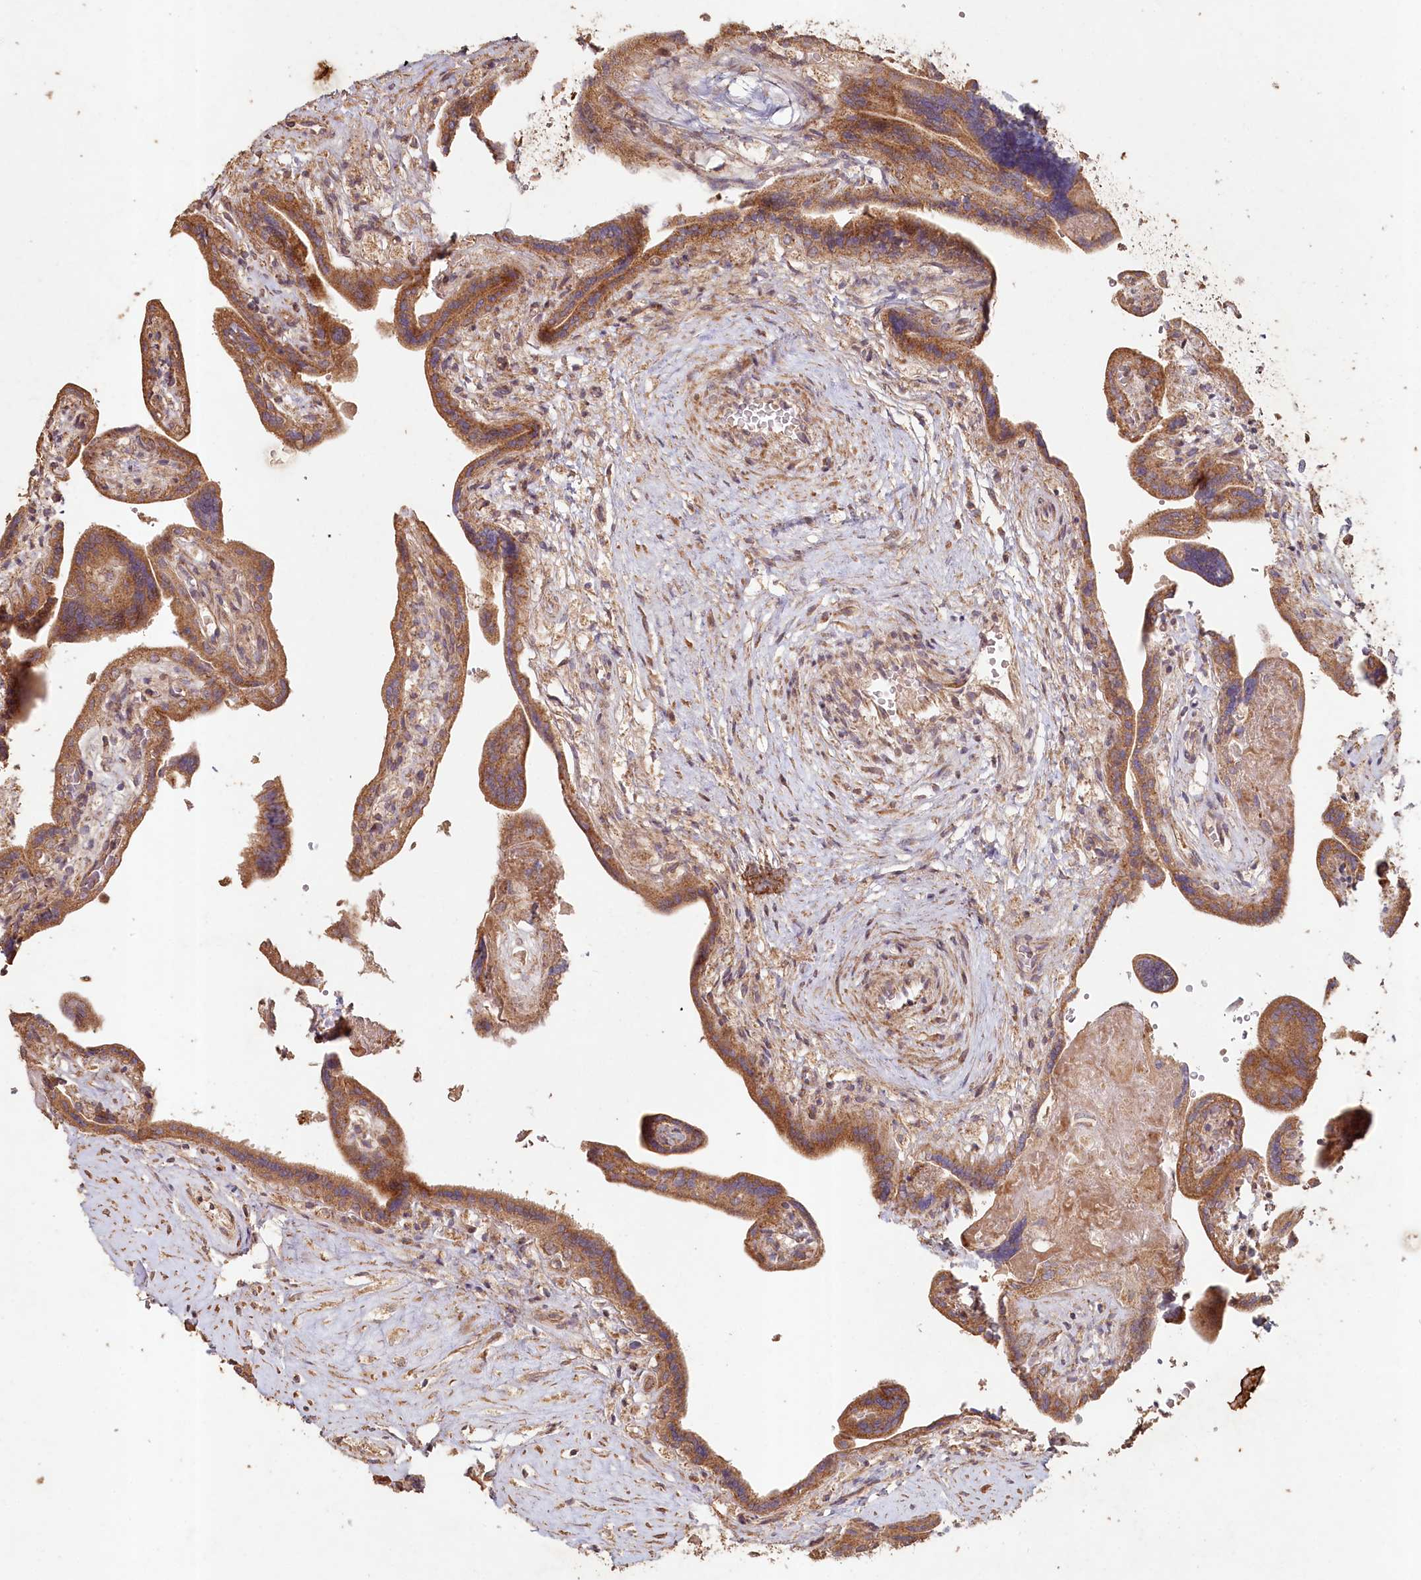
{"staining": {"intensity": "moderate", "quantity": ">75%", "location": "cytoplasmic/membranous"}, "tissue": "placenta", "cell_type": "Trophoblastic cells", "image_type": "normal", "snomed": [{"axis": "morphology", "description": "Normal tissue, NOS"}, {"axis": "topography", "description": "Placenta"}], "caption": "Protein analysis of benign placenta reveals moderate cytoplasmic/membranous positivity in about >75% of trophoblastic cells. (IHC, brightfield microscopy, high magnification).", "gene": "HAL", "patient": {"sex": "female", "age": 37}}